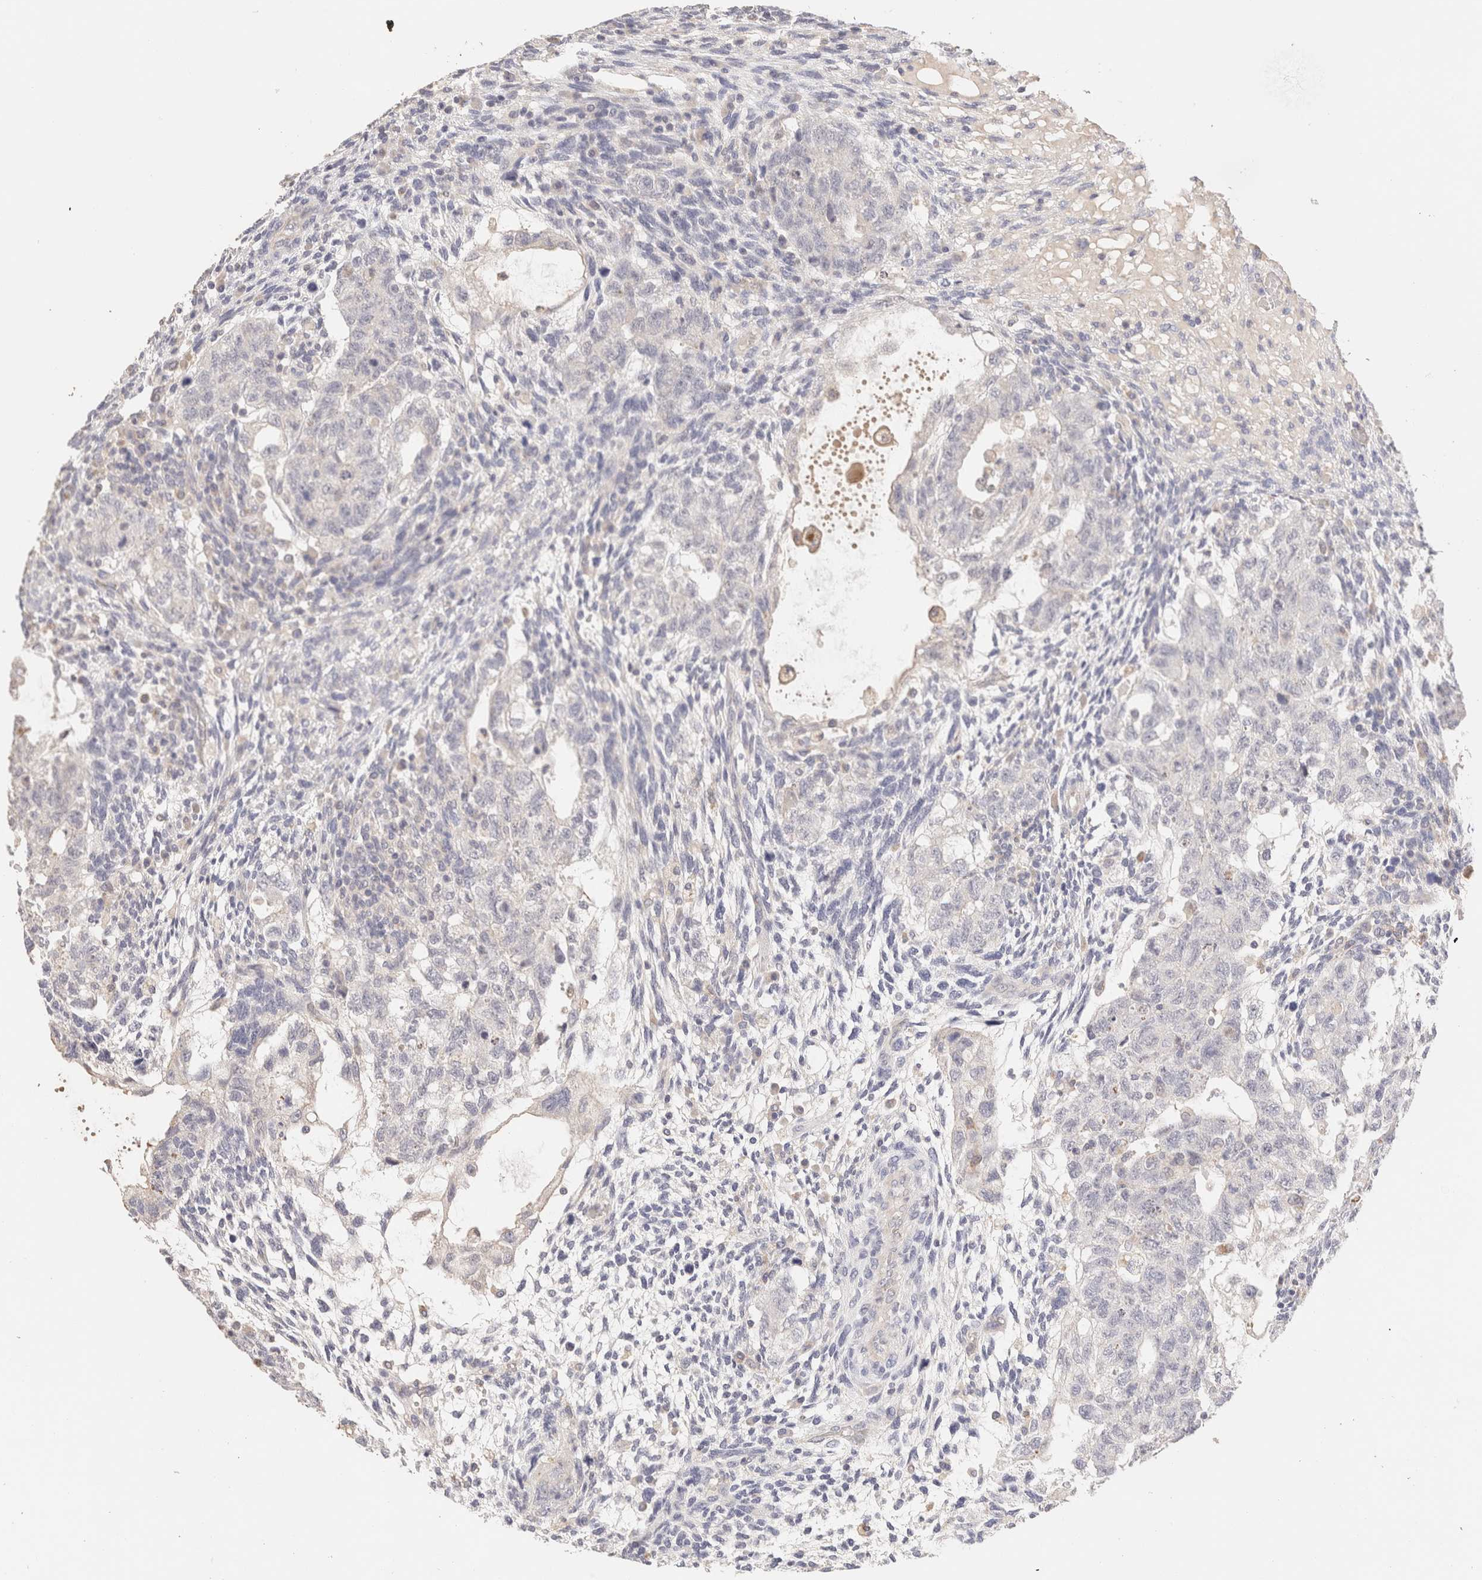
{"staining": {"intensity": "negative", "quantity": "none", "location": "none"}, "tissue": "testis cancer", "cell_type": "Tumor cells", "image_type": "cancer", "snomed": [{"axis": "morphology", "description": "Normal tissue, NOS"}, {"axis": "morphology", "description": "Carcinoma, Embryonal, NOS"}, {"axis": "topography", "description": "Testis"}], "caption": "Tumor cells show no significant expression in testis embryonal carcinoma. The staining is performed using DAB brown chromogen with nuclei counter-stained in using hematoxylin.", "gene": "SCGB2A2", "patient": {"sex": "male", "age": 36}}